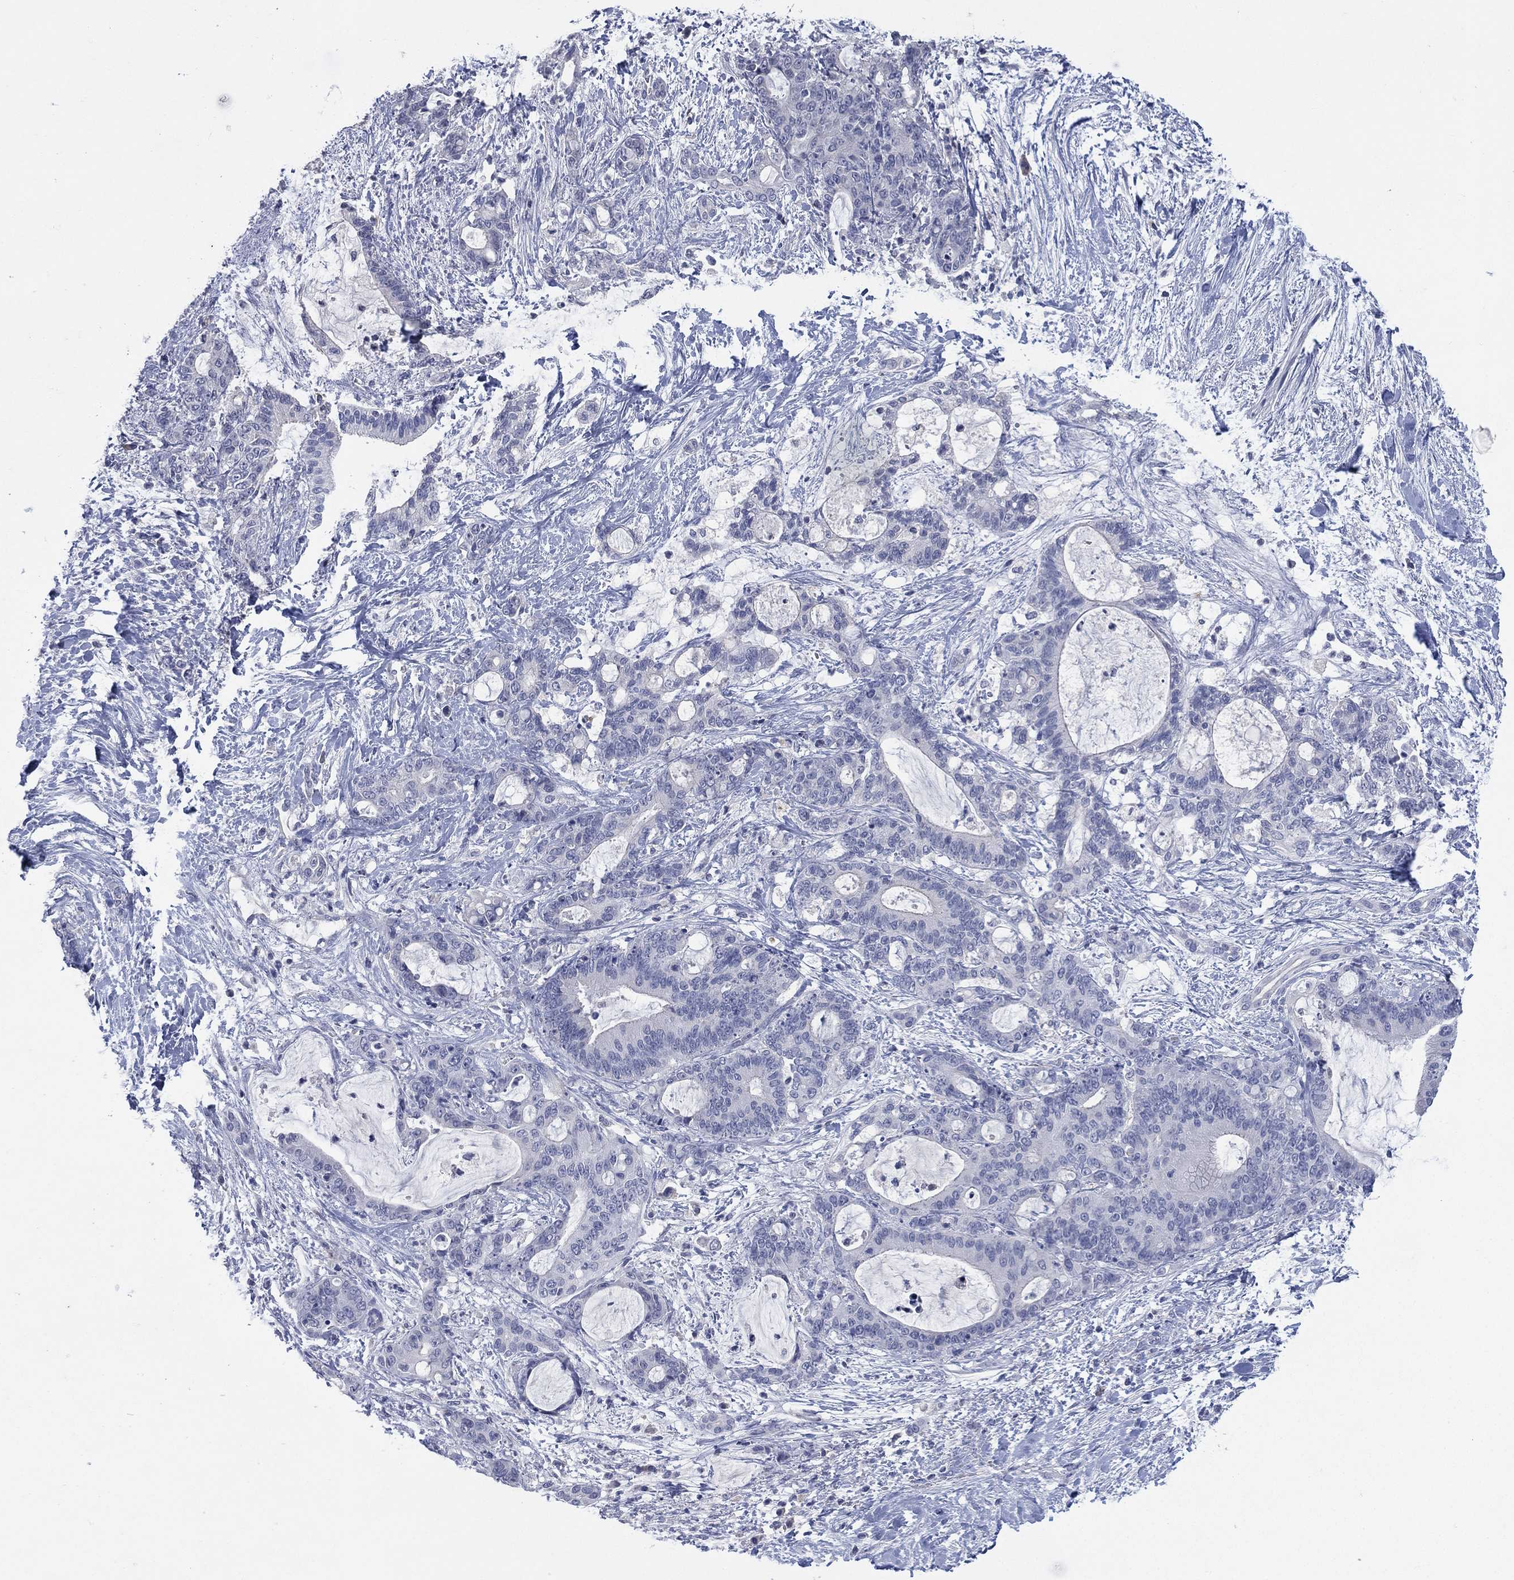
{"staining": {"intensity": "negative", "quantity": "none", "location": "none"}, "tissue": "liver cancer", "cell_type": "Tumor cells", "image_type": "cancer", "snomed": [{"axis": "morphology", "description": "Cholangiocarcinoma"}, {"axis": "topography", "description": "Liver"}], "caption": "Tumor cells show no significant staining in liver cholangiocarcinoma. (Stains: DAB immunohistochemistry with hematoxylin counter stain, Microscopy: brightfield microscopy at high magnification).", "gene": "KRT35", "patient": {"sex": "female", "age": 73}}